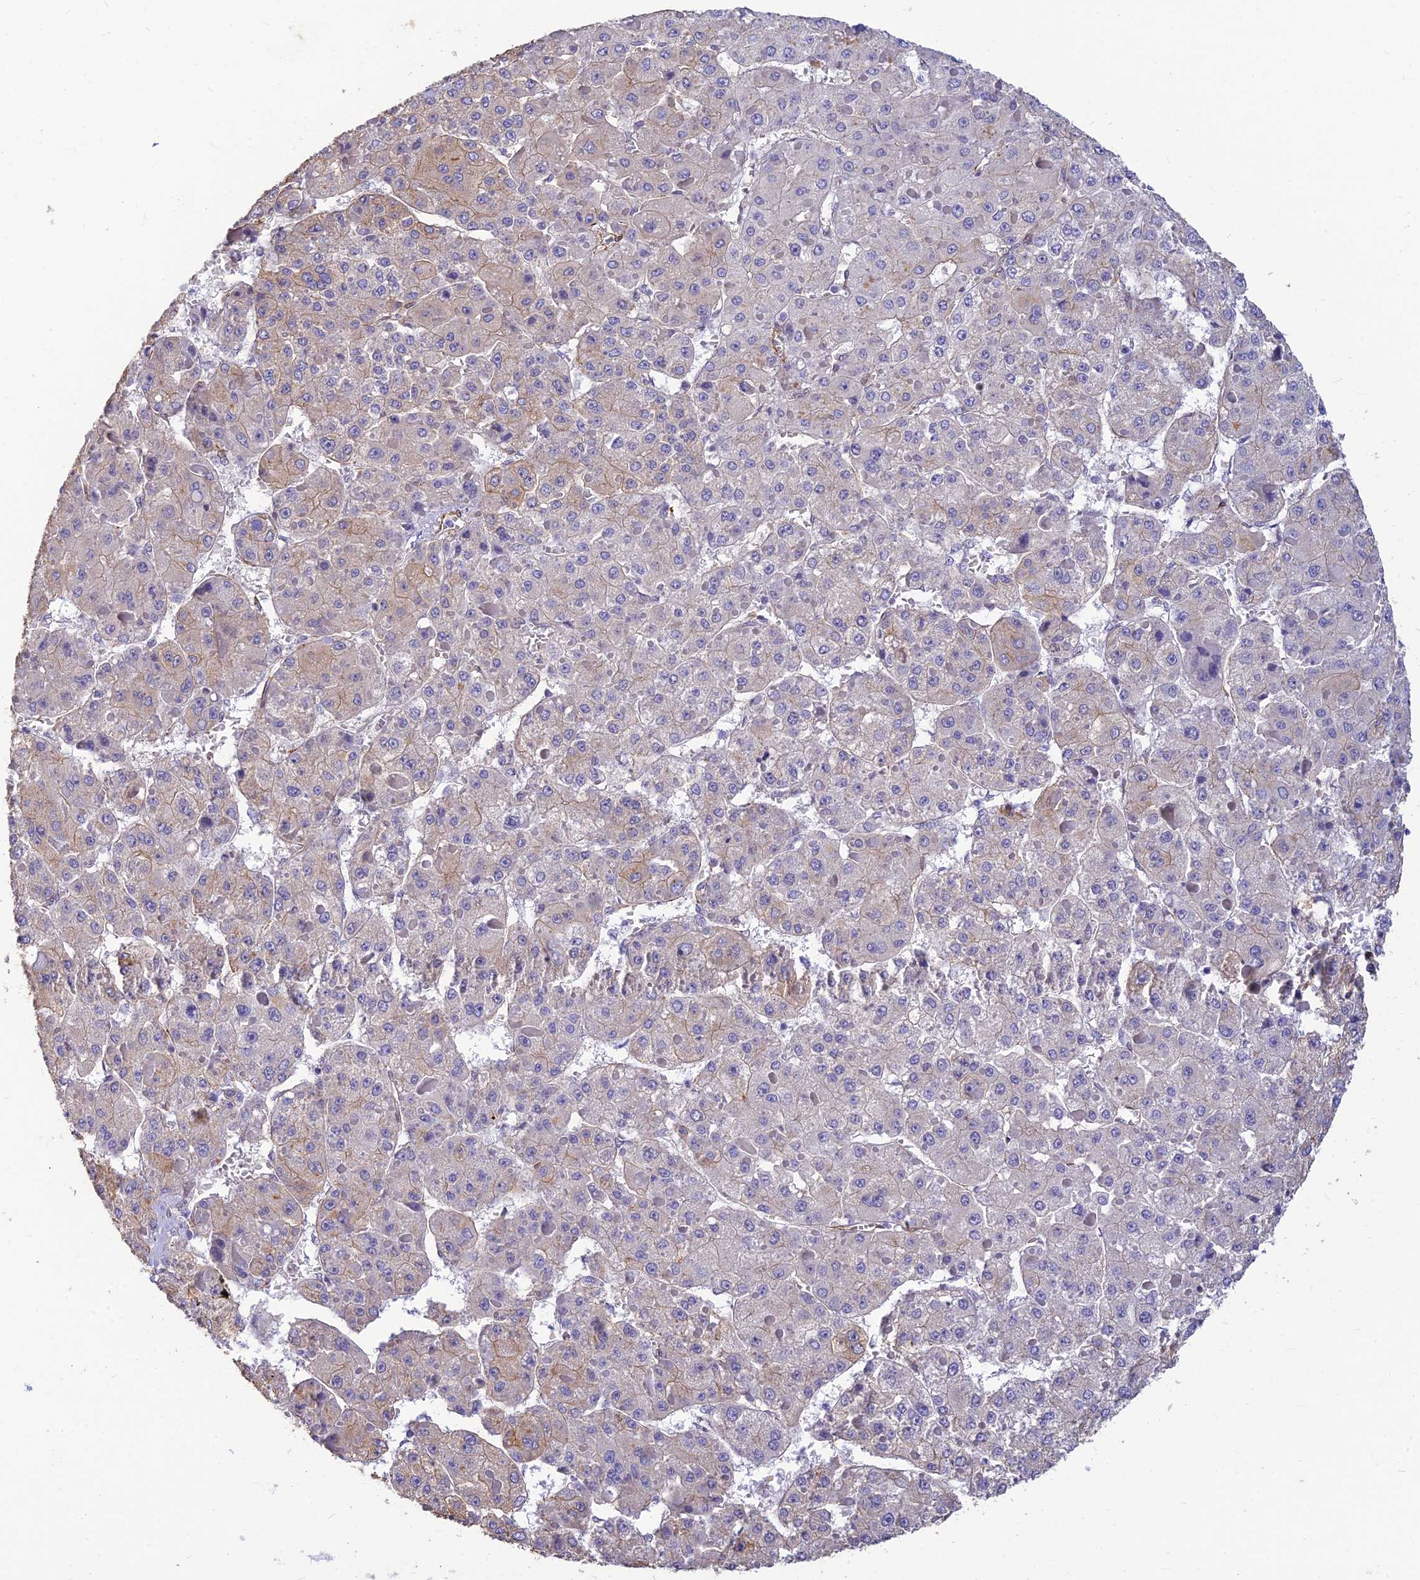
{"staining": {"intensity": "negative", "quantity": "none", "location": "none"}, "tissue": "liver cancer", "cell_type": "Tumor cells", "image_type": "cancer", "snomed": [{"axis": "morphology", "description": "Carcinoma, Hepatocellular, NOS"}, {"axis": "topography", "description": "Liver"}], "caption": "IHC micrograph of neoplastic tissue: human hepatocellular carcinoma (liver) stained with DAB (3,3'-diaminobenzidine) demonstrates no significant protein positivity in tumor cells.", "gene": "ALDH1L2", "patient": {"sex": "female", "age": 73}}